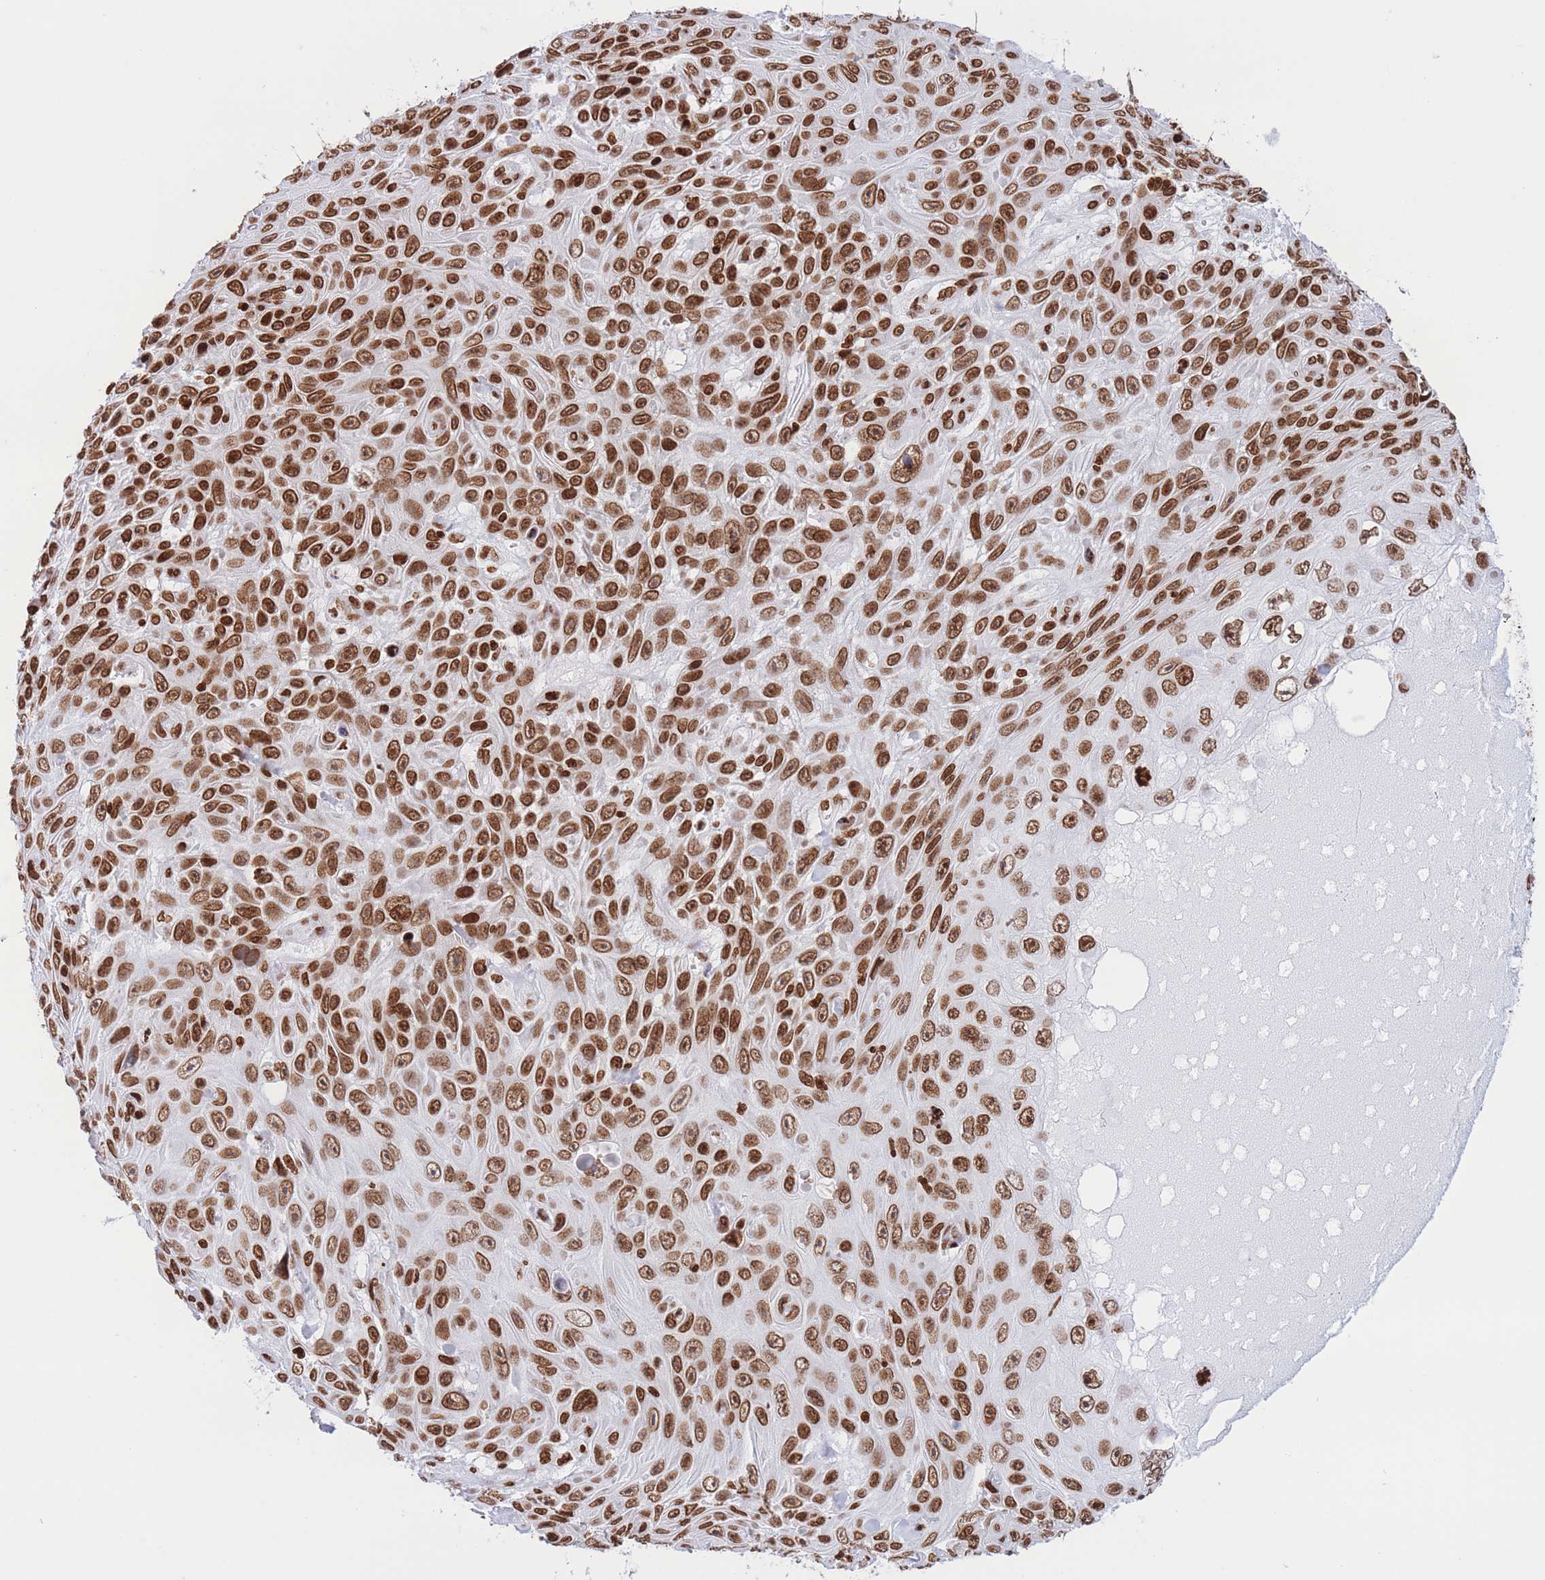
{"staining": {"intensity": "strong", "quantity": ">75%", "location": "nuclear"}, "tissue": "skin cancer", "cell_type": "Tumor cells", "image_type": "cancer", "snomed": [{"axis": "morphology", "description": "Squamous cell carcinoma, NOS"}, {"axis": "topography", "description": "Skin"}], "caption": "Tumor cells reveal high levels of strong nuclear staining in about >75% of cells in squamous cell carcinoma (skin). The protein is shown in brown color, while the nuclei are stained blue.", "gene": "H2BC11", "patient": {"sex": "male", "age": 82}}